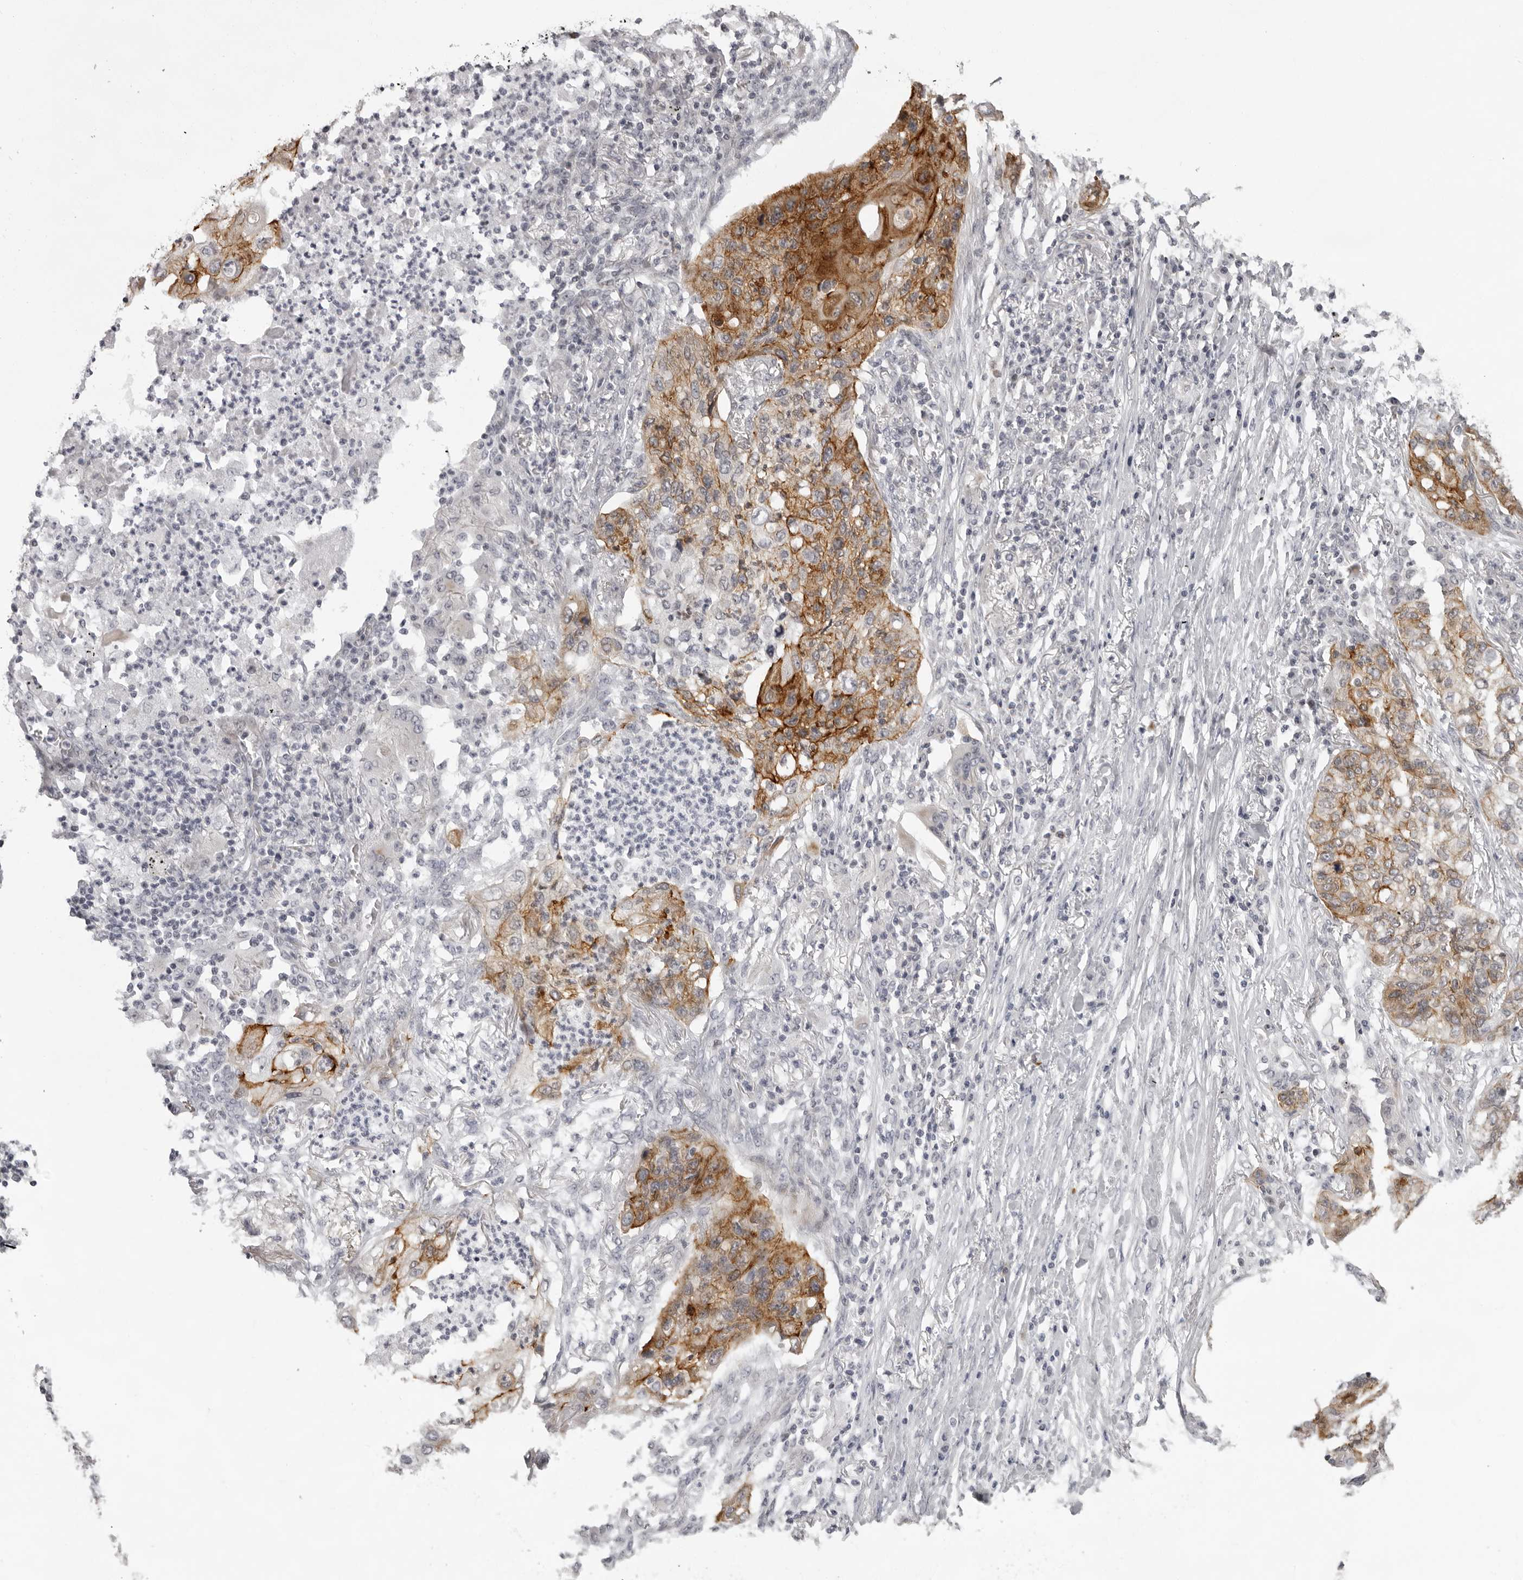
{"staining": {"intensity": "moderate", "quantity": ">75%", "location": "cytoplasmic/membranous"}, "tissue": "lung cancer", "cell_type": "Tumor cells", "image_type": "cancer", "snomed": [{"axis": "morphology", "description": "Squamous cell carcinoma, NOS"}, {"axis": "topography", "description": "Lung"}], "caption": "Moderate cytoplasmic/membranous expression is seen in approximately >75% of tumor cells in lung squamous cell carcinoma. Nuclei are stained in blue.", "gene": "NUDT18", "patient": {"sex": "female", "age": 63}}